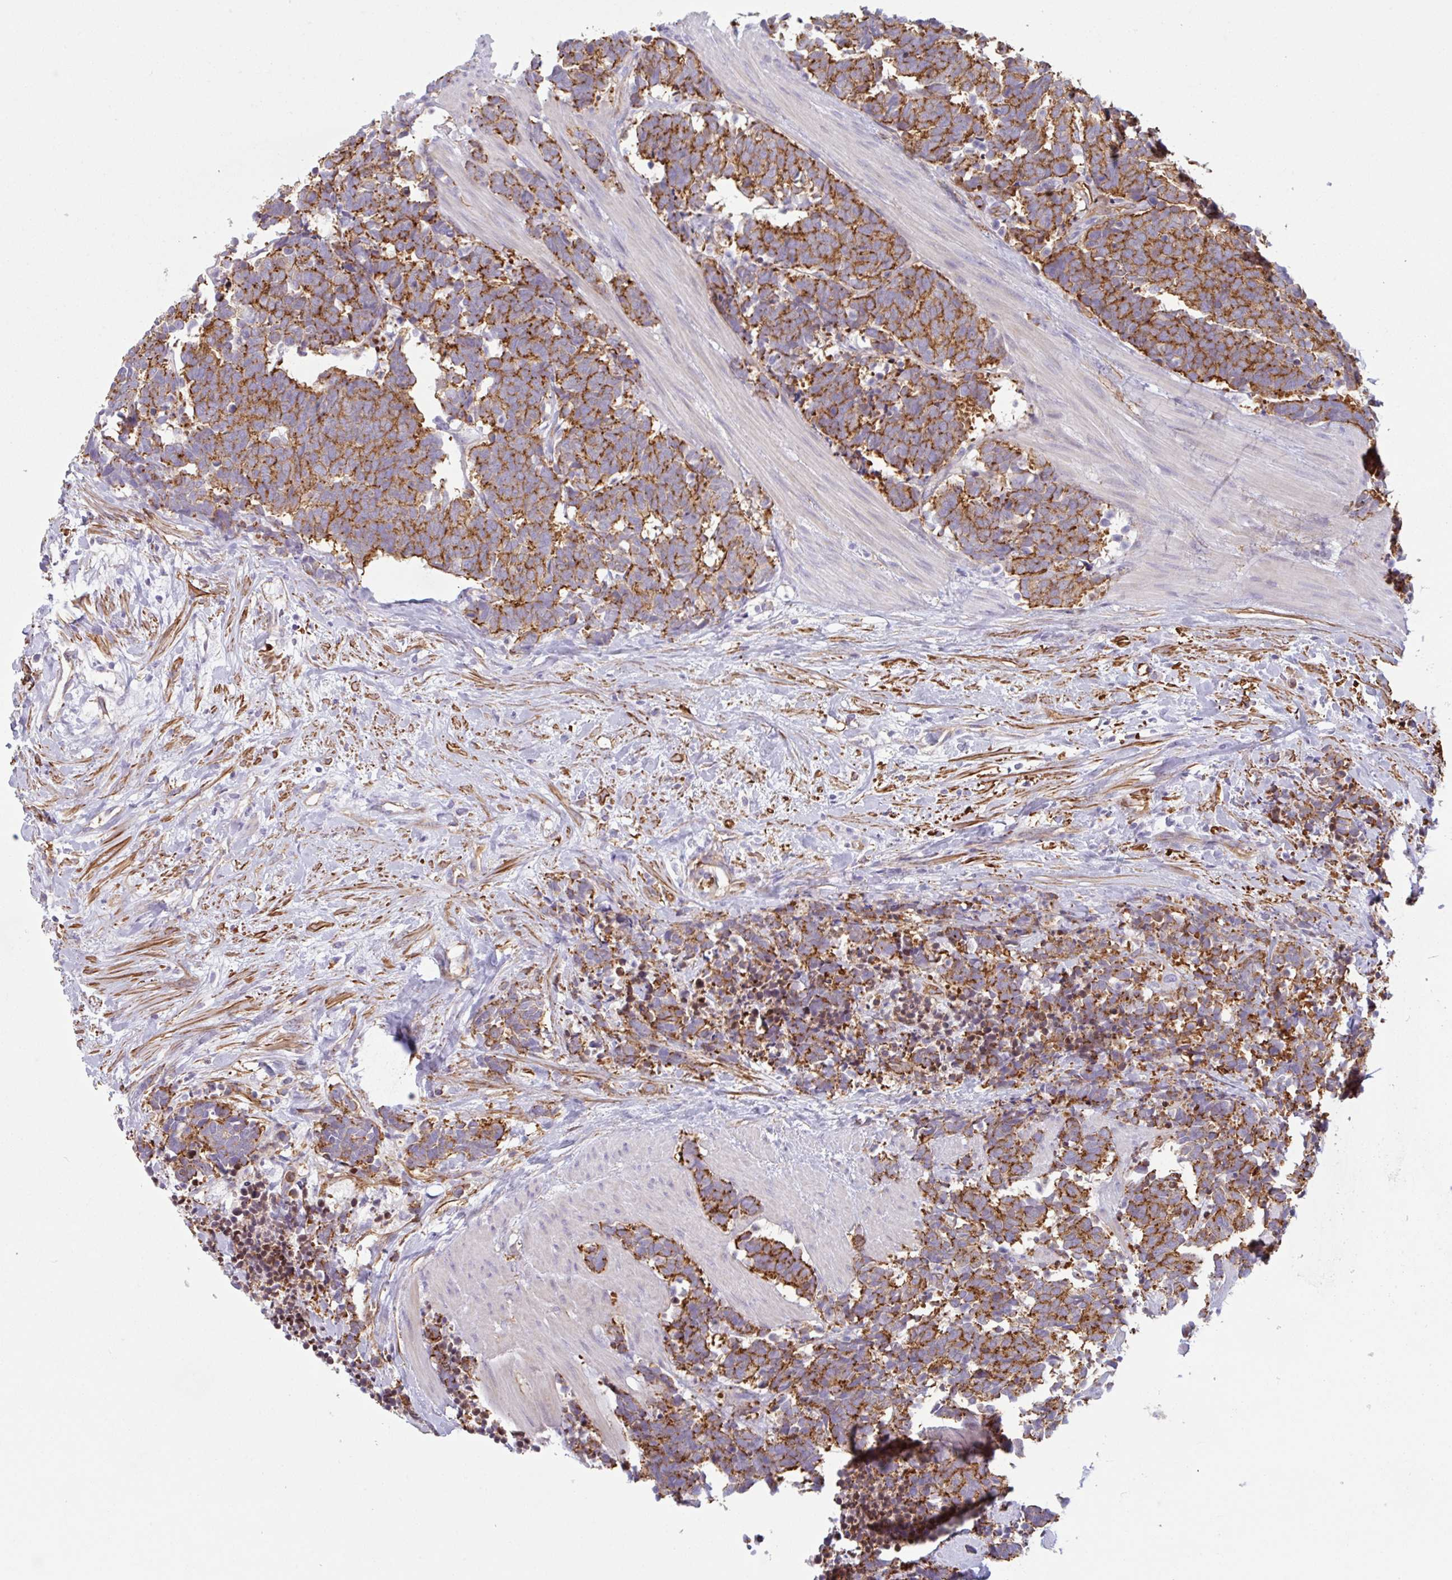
{"staining": {"intensity": "strong", "quantity": ">75%", "location": "cytoplasmic/membranous"}, "tissue": "carcinoid", "cell_type": "Tumor cells", "image_type": "cancer", "snomed": [{"axis": "morphology", "description": "Carcinoma, NOS"}, {"axis": "morphology", "description": "Carcinoid, malignant, NOS"}, {"axis": "topography", "description": "Prostate"}], "caption": "Immunohistochemical staining of carcinoid shows high levels of strong cytoplasmic/membranous protein staining in about >75% of tumor cells.", "gene": "MYH10", "patient": {"sex": "male", "age": 57}}